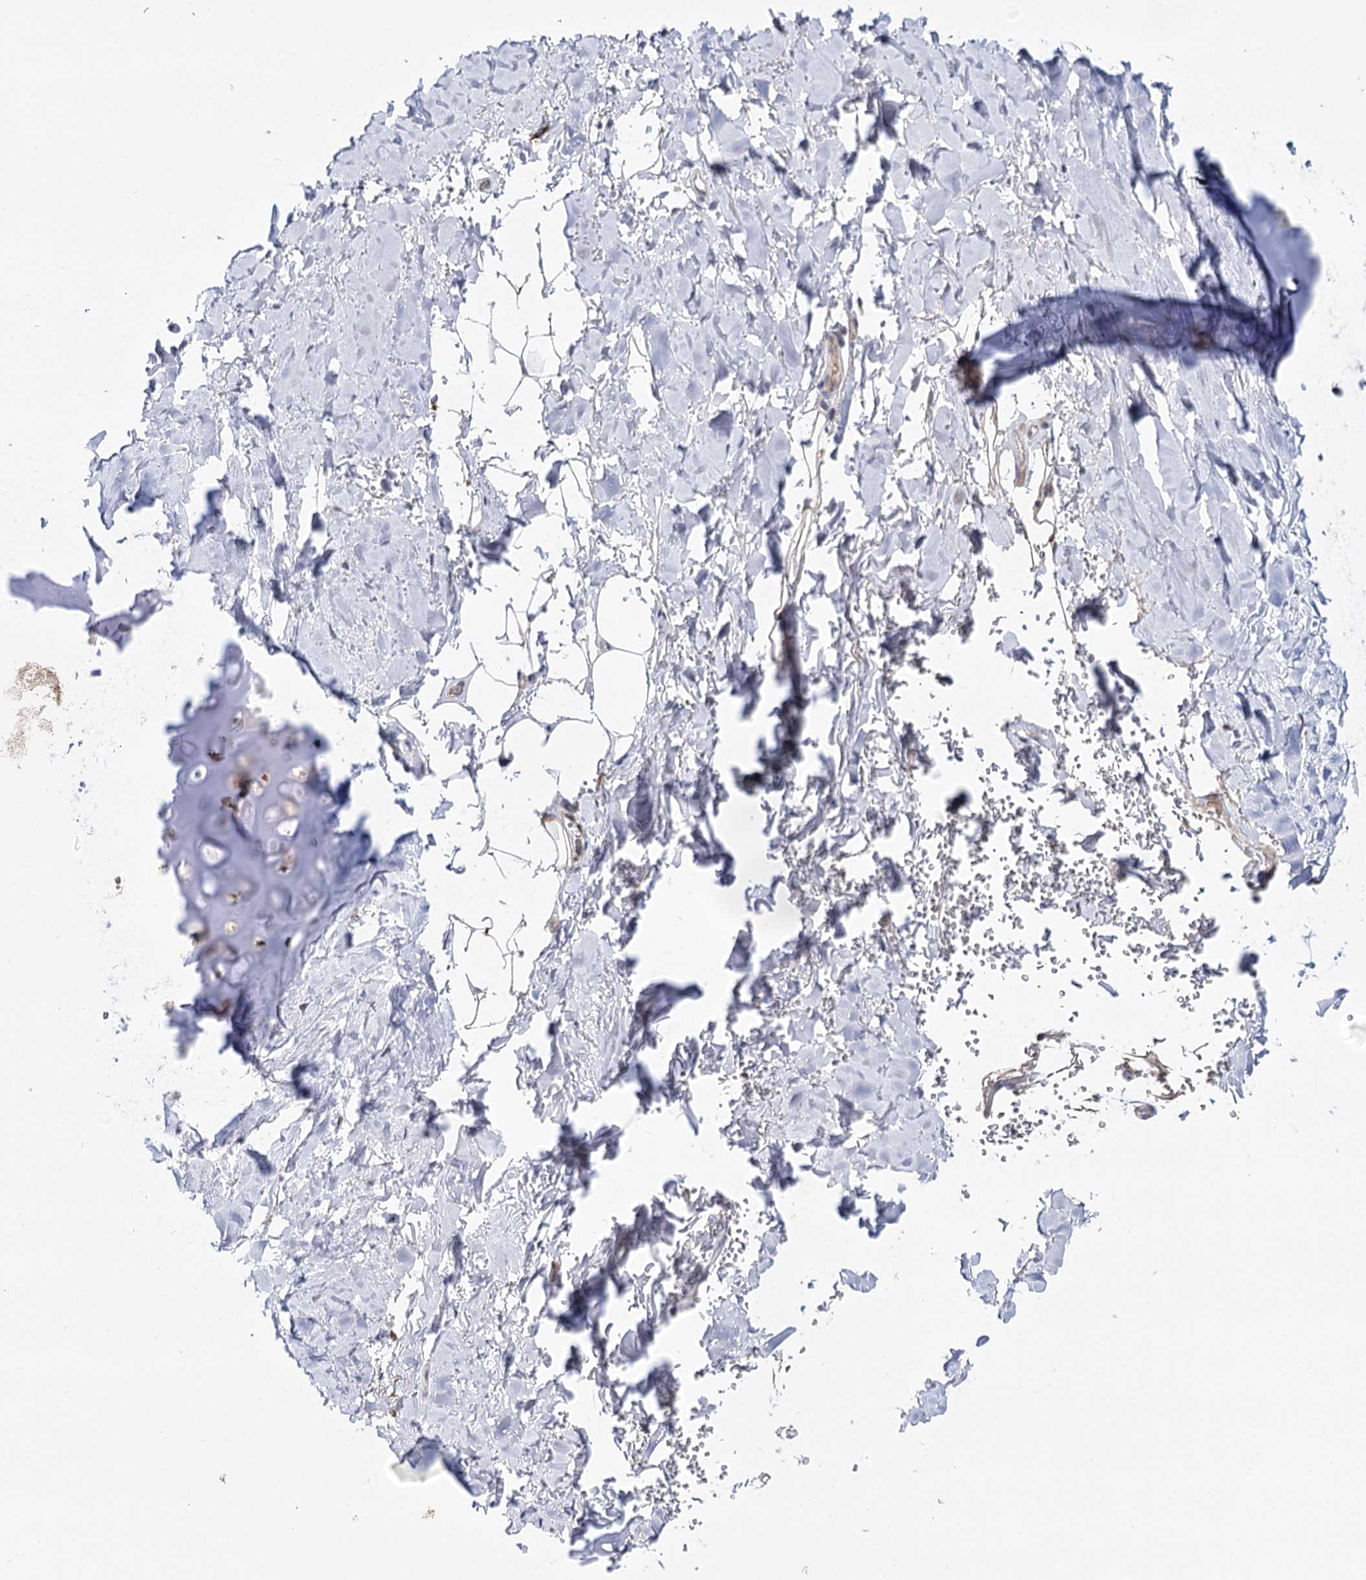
{"staining": {"intensity": "strong", "quantity": ">75%", "location": "cytoplasmic/membranous"}, "tissue": "adipose tissue", "cell_type": "Adipocytes", "image_type": "normal", "snomed": [{"axis": "morphology", "description": "Normal tissue, NOS"}, {"axis": "topography", "description": "Cartilage tissue"}], "caption": "Normal adipose tissue demonstrates strong cytoplasmic/membranous expression in approximately >75% of adipocytes, visualized by immunohistochemistry. (Stains: DAB in brown, nuclei in blue, Microscopy: brightfield microscopy at high magnification).", "gene": "ARHGAP32", "patient": {"sex": "female", "age": 63}}